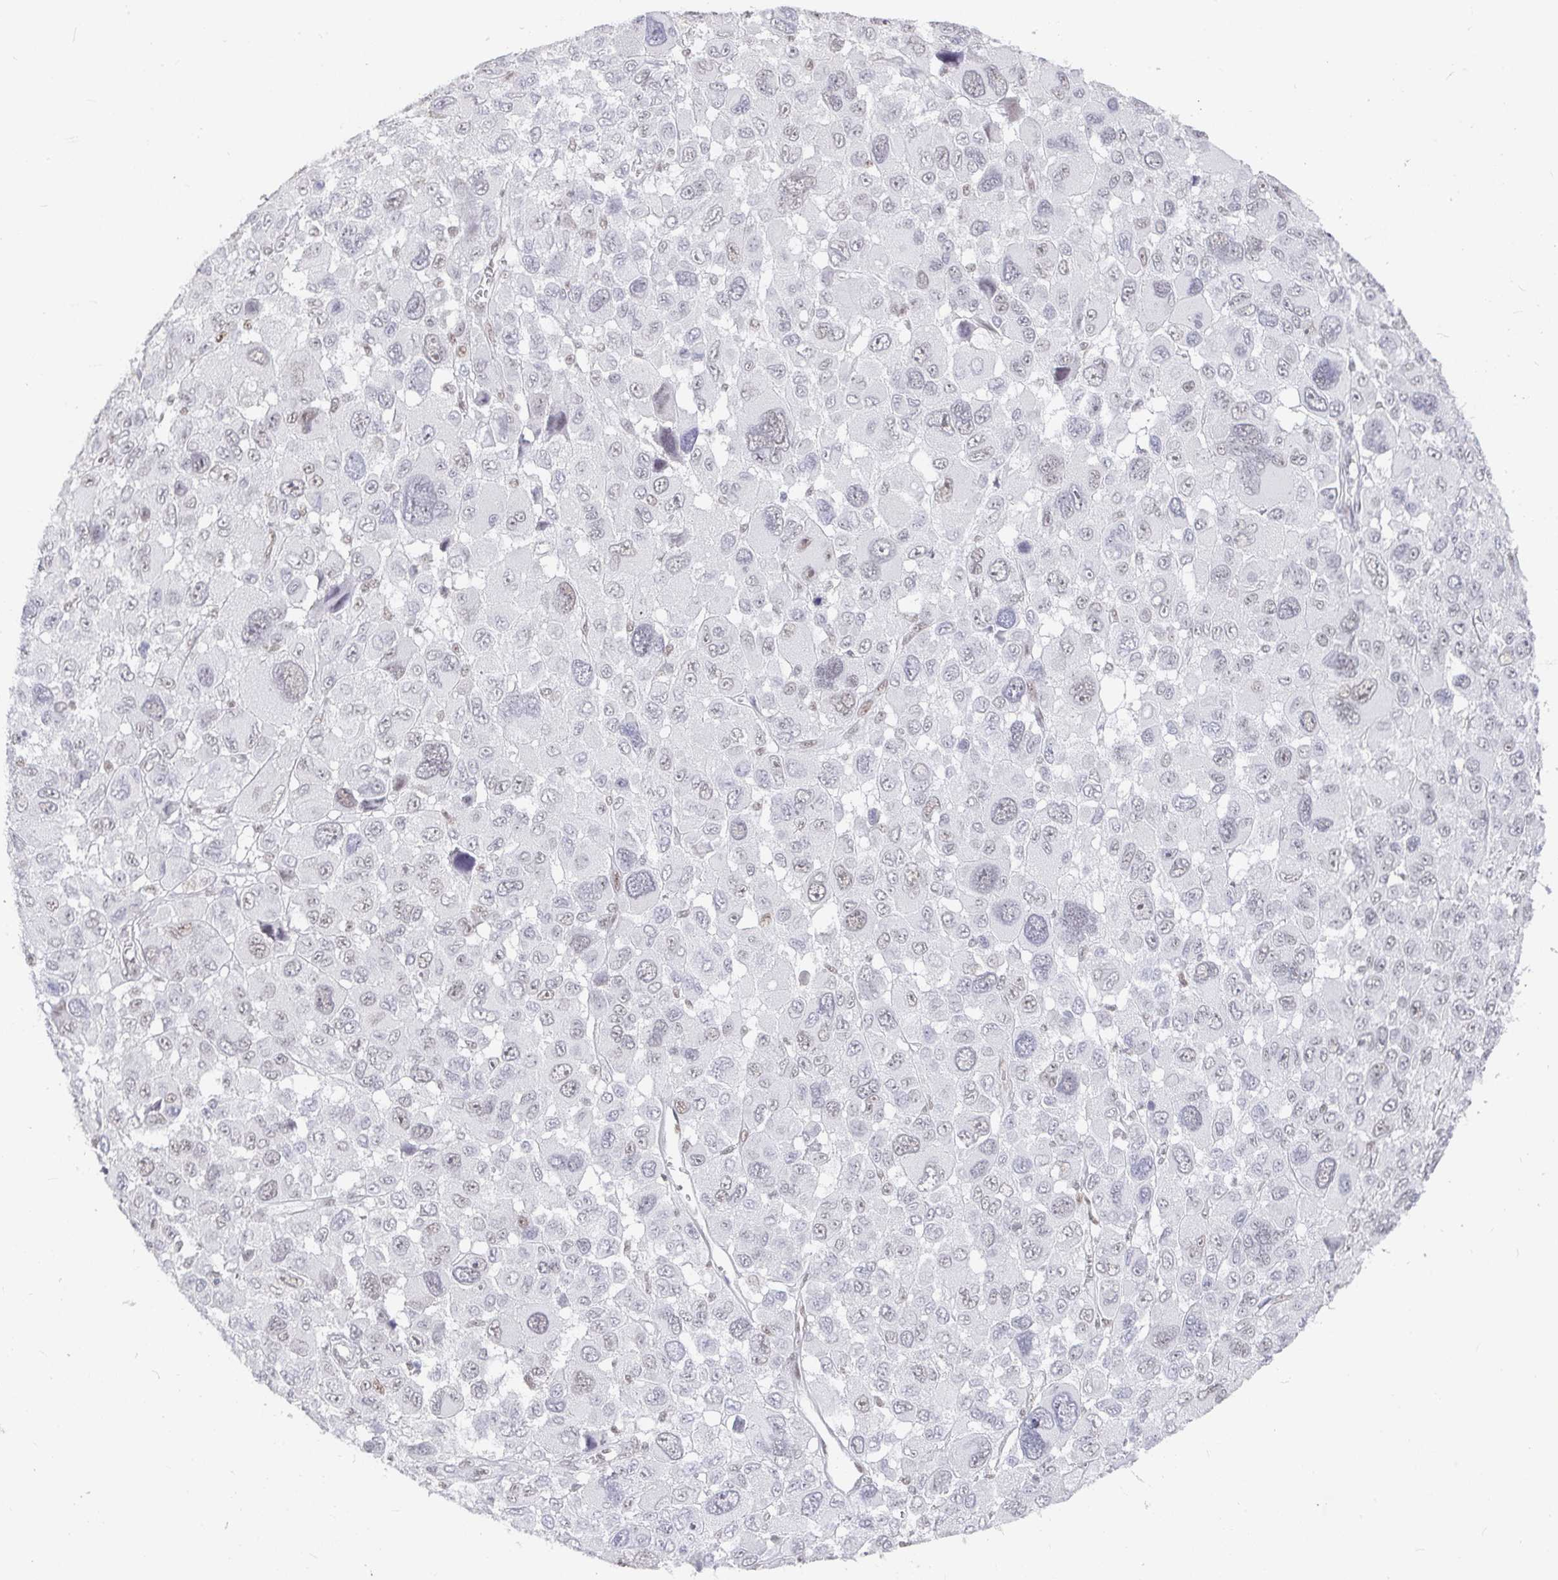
{"staining": {"intensity": "weak", "quantity": "<25%", "location": "nuclear"}, "tissue": "melanoma", "cell_type": "Tumor cells", "image_type": "cancer", "snomed": [{"axis": "morphology", "description": "Malignant melanoma, NOS"}, {"axis": "topography", "description": "Skin"}], "caption": "This photomicrograph is of melanoma stained with immunohistochemistry to label a protein in brown with the nuclei are counter-stained blue. There is no positivity in tumor cells. Nuclei are stained in blue.", "gene": "RCOR1", "patient": {"sex": "female", "age": 66}}